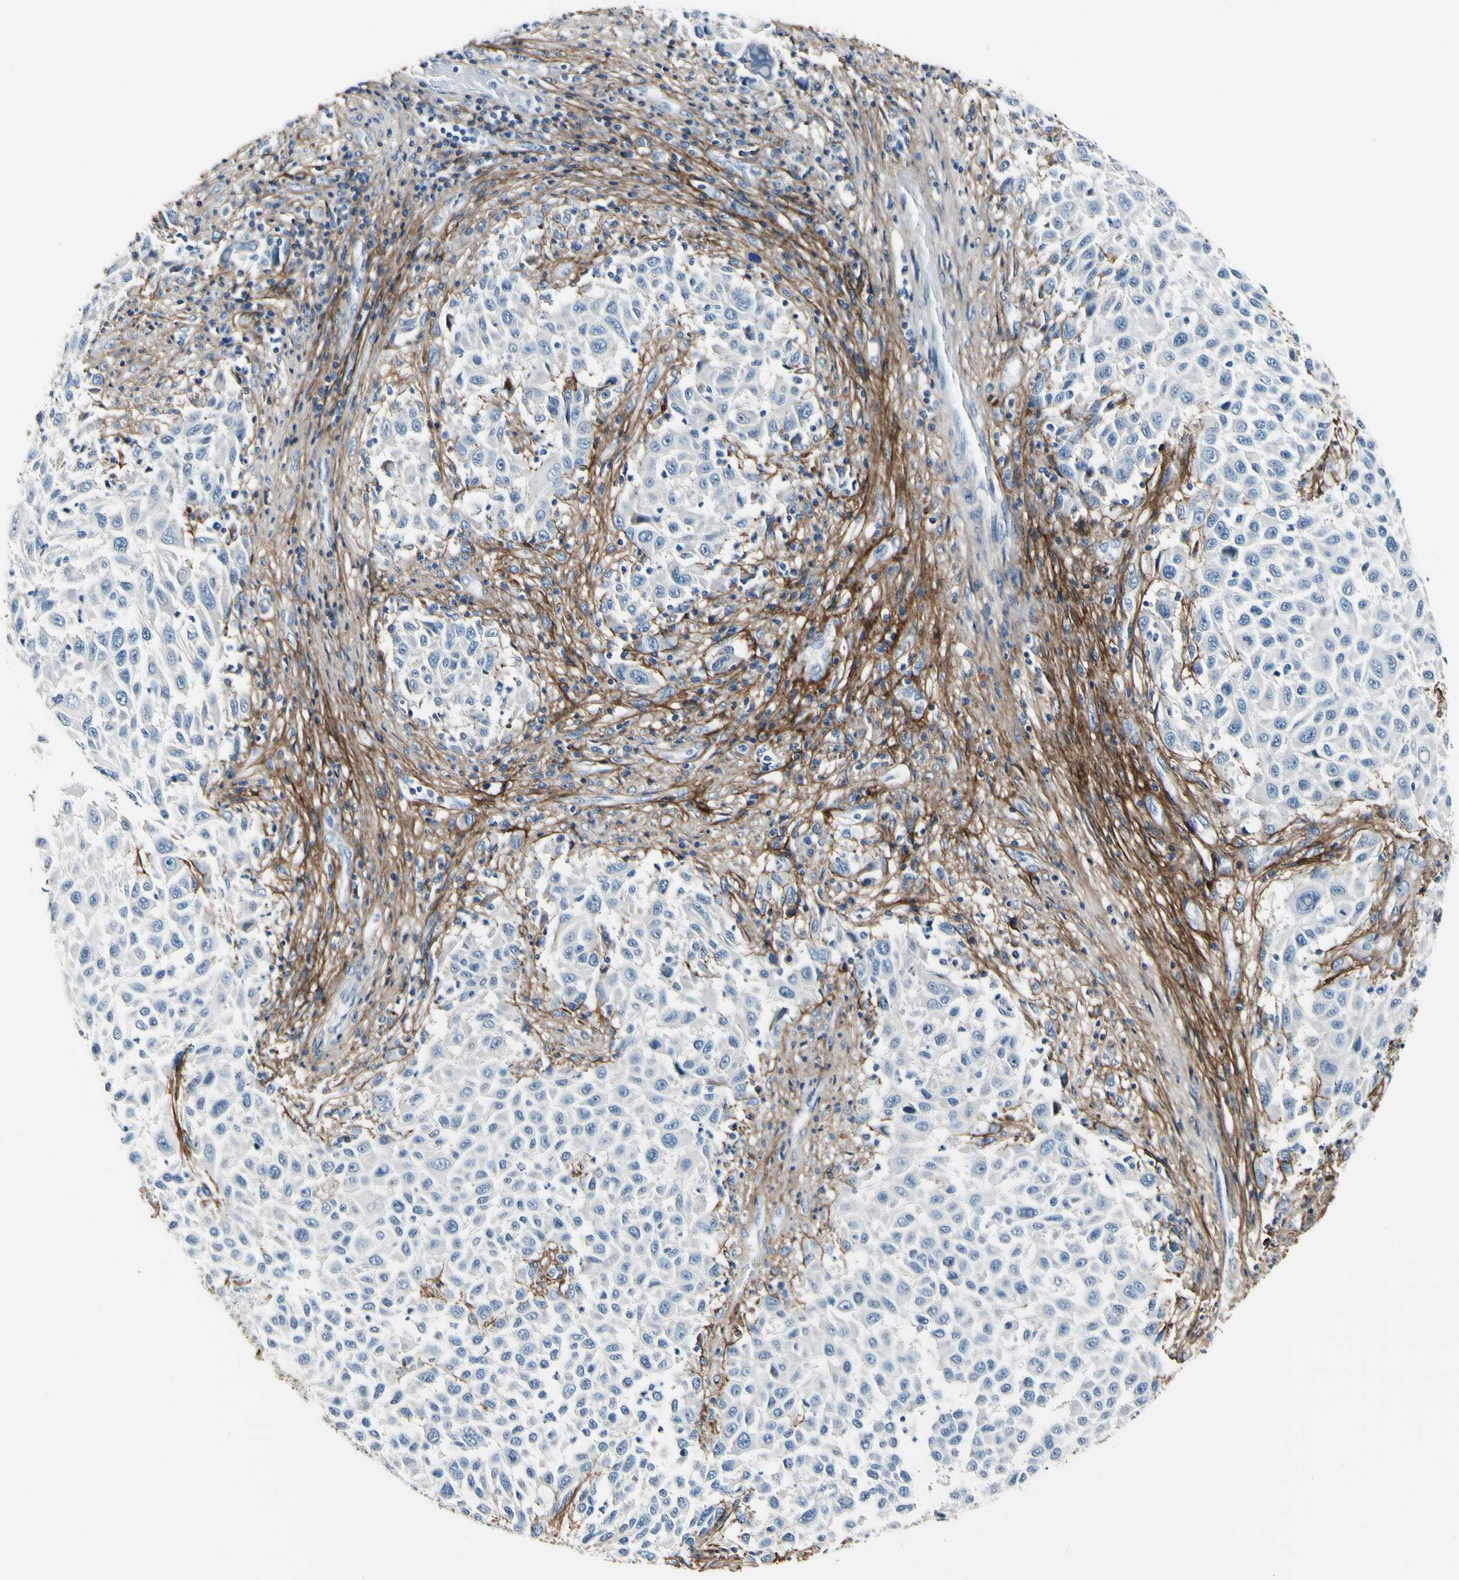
{"staining": {"intensity": "negative", "quantity": "none", "location": "none"}, "tissue": "melanoma", "cell_type": "Tumor cells", "image_type": "cancer", "snomed": [{"axis": "morphology", "description": "Malignant melanoma, Metastatic site"}, {"axis": "topography", "description": "Lymph node"}], "caption": "Tumor cells show no significant staining in melanoma.", "gene": "COL6A3", "patient": {"sex": "male", "age": 61}}